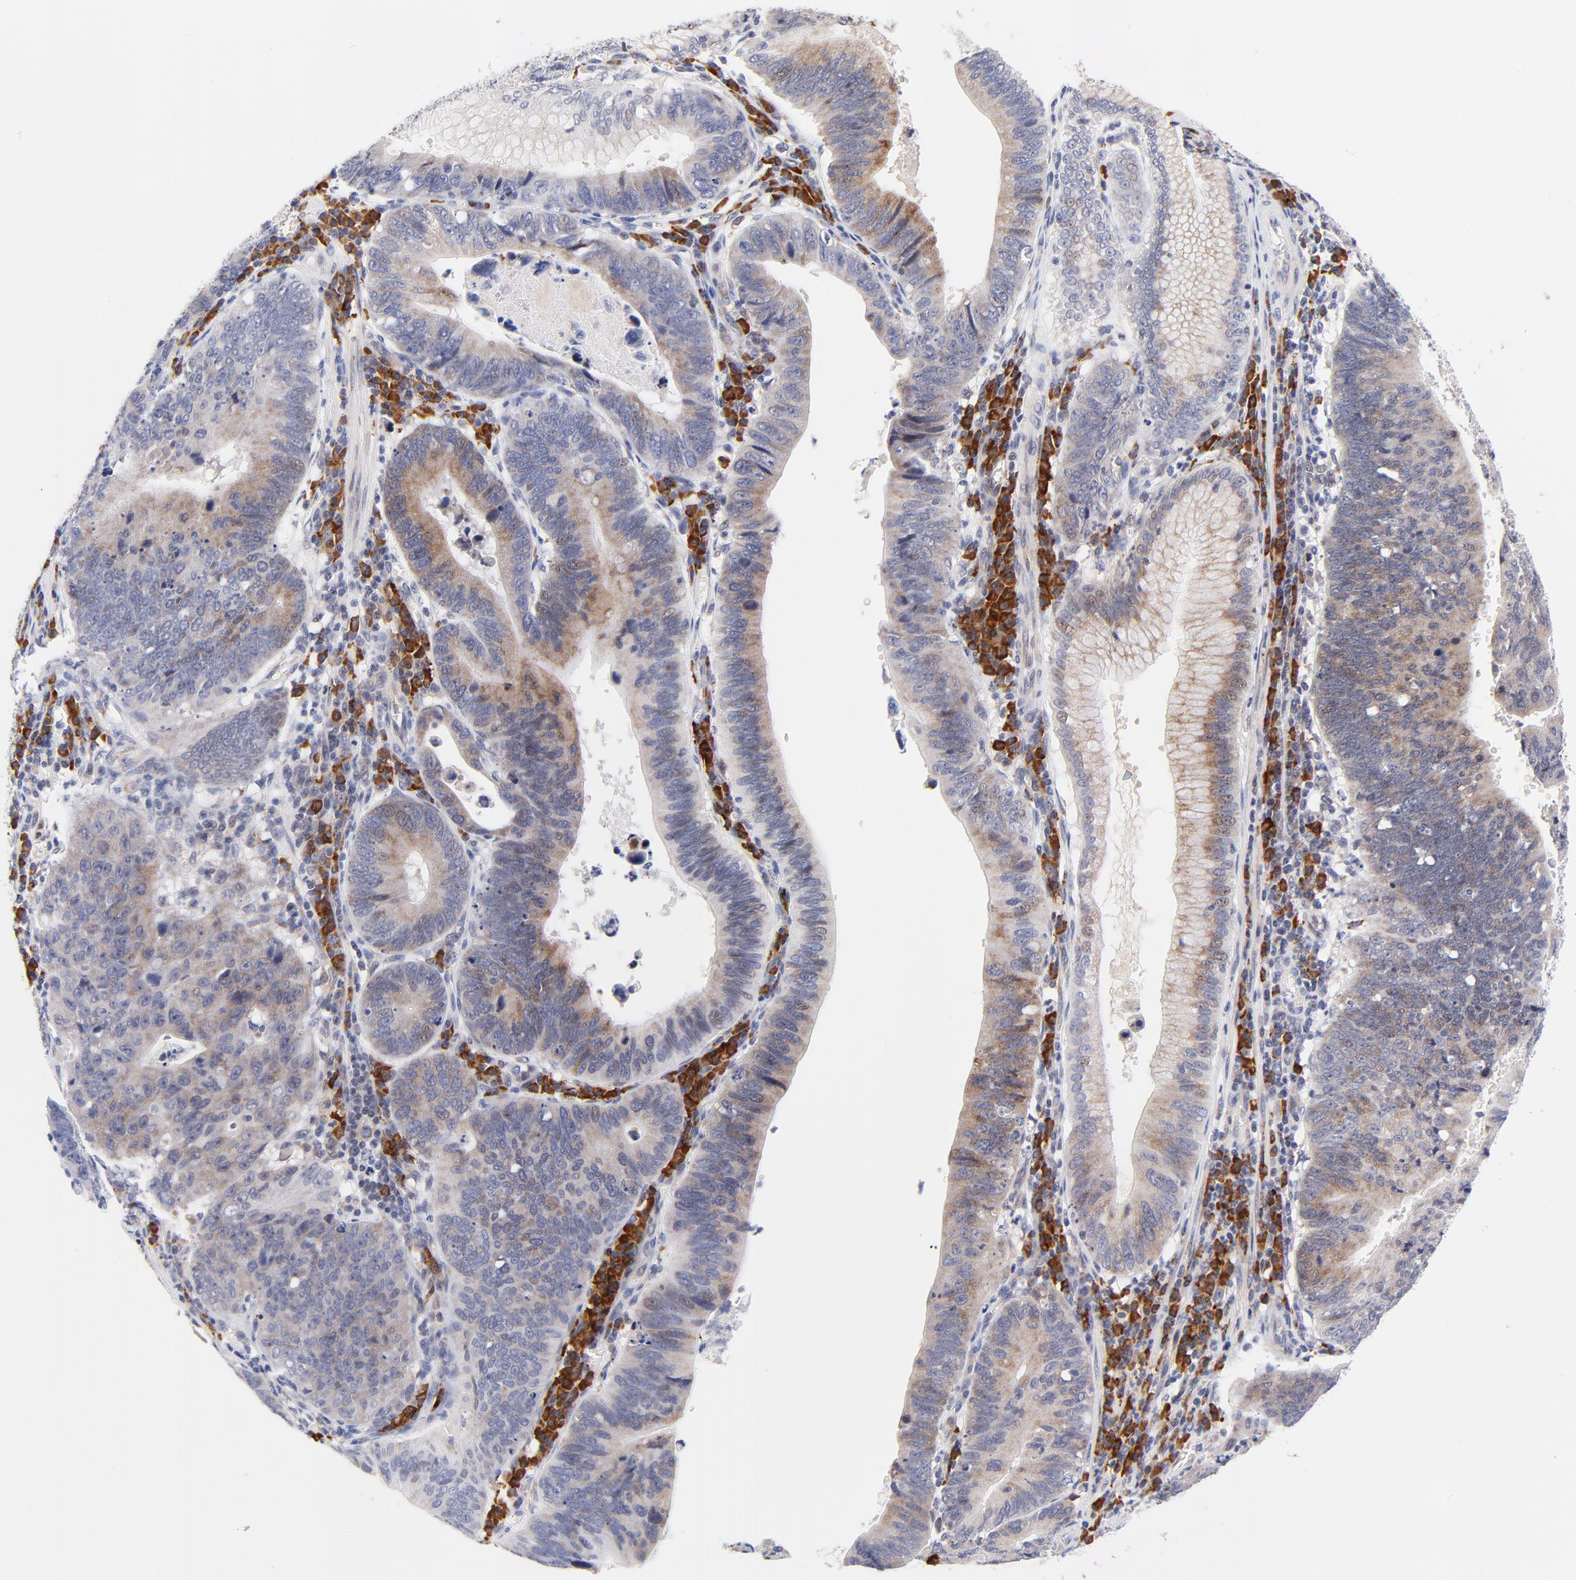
{"staining": {"intensity": "weak", "quantity": ">75%", "location": "cytoplasmic/membranous"}, "tissue": "stomach cancer", "cell_type": "Tumor cells", "image_type": "cancer", "snomed": [{"axis": "morphology", "description": "Adenocarcinoma, NOS"}, {"axis": "topography", "description": "Stomach"}], "caption": "This is an image of immunohistochemistry staining of adenocarcinoma (stomach), which shows weak staining in the cytoplasmic/membranous of tumor cells.", "gene": "AFF2", "patient": {"sex": "male", "age": 59}}